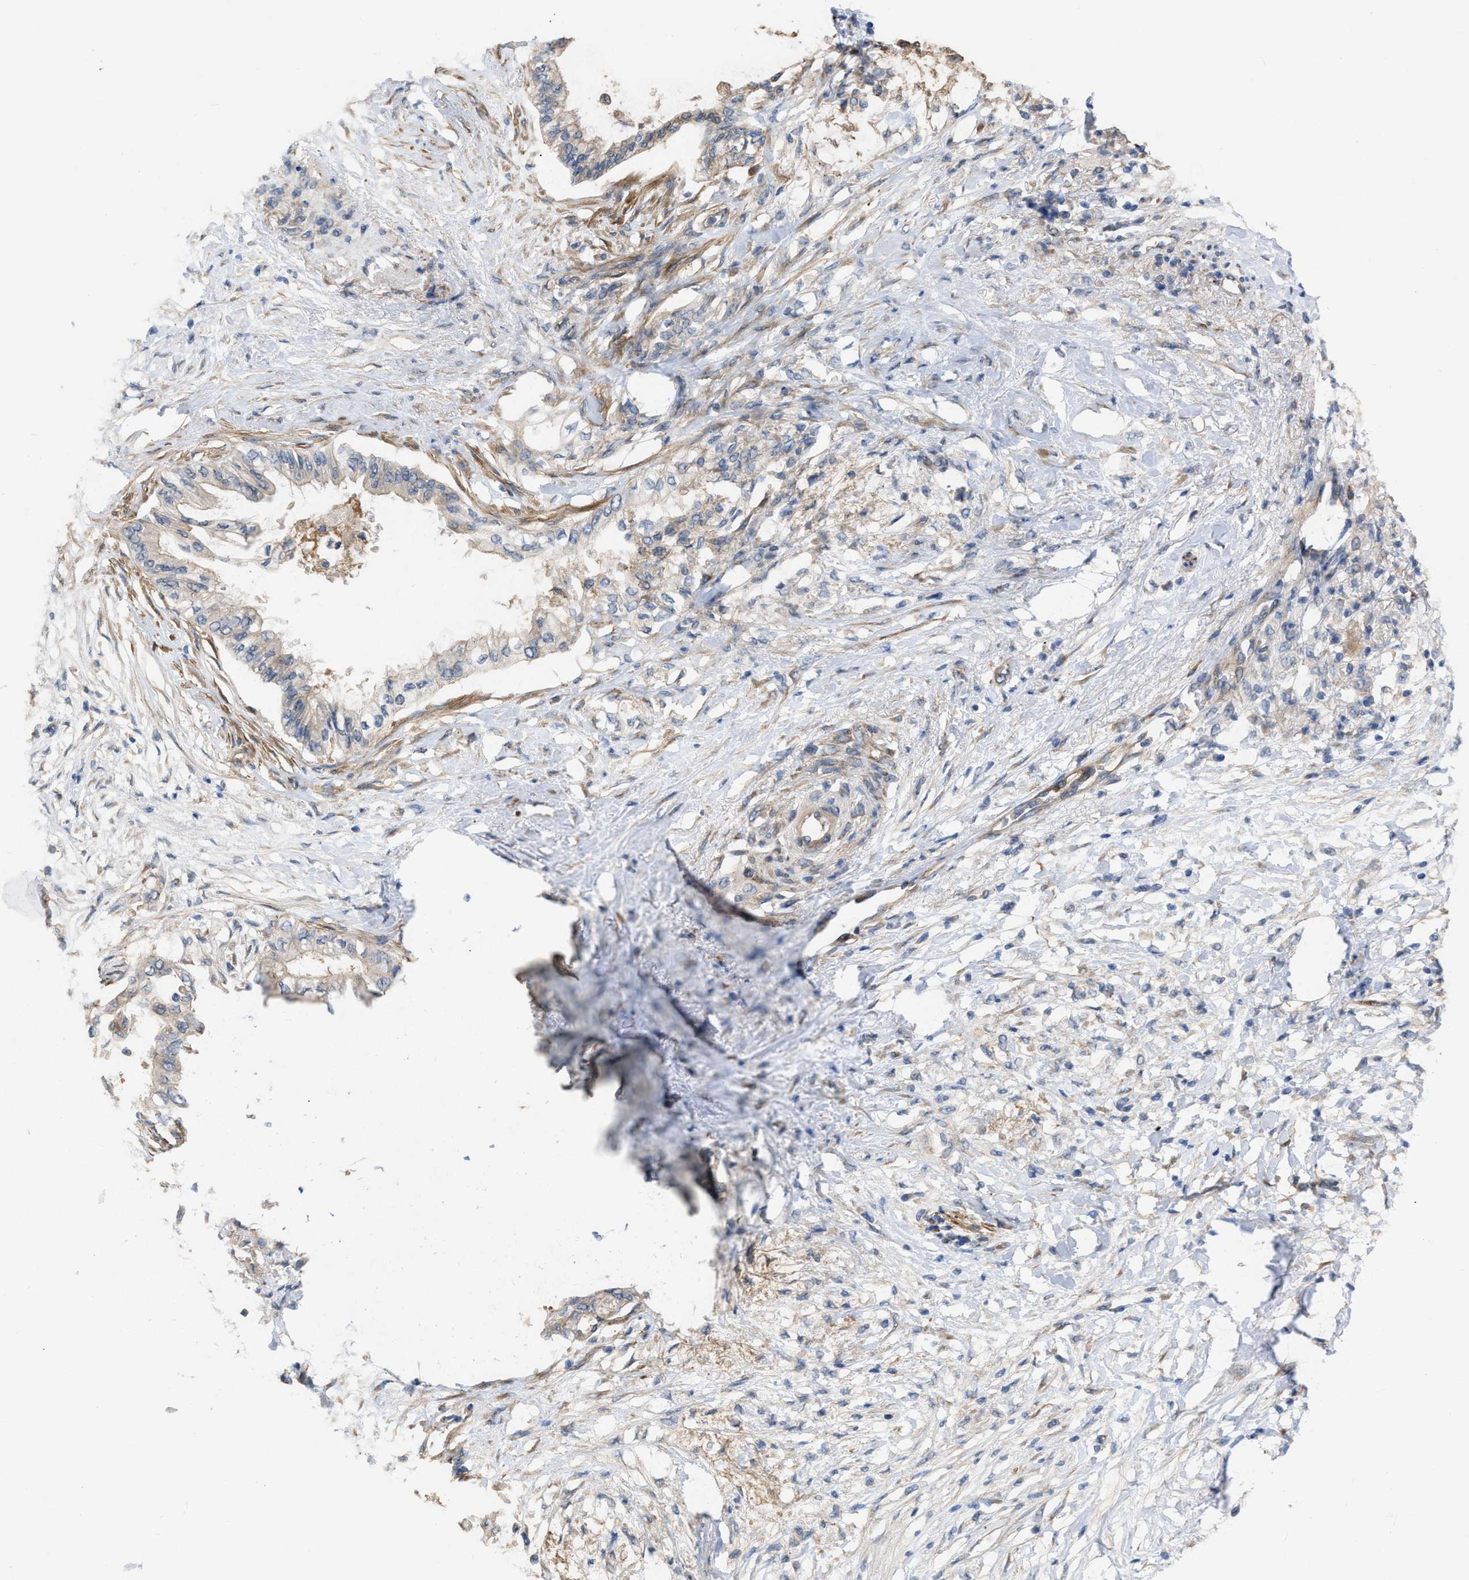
{"staining": {"intensity": "weak", "quantity": "25%-75%", "location": "cytoplasmic/membranous"}, "tissue": "pancreatic cancer", "cell_type": "Tumor cells", "image_type": "cancer", "snomed": [{"axis": "morphology", "description": "Normal tissue, NOS"}, {"axis": "morphology", "description": "Adenocarcinoma, NOS"}, {"axis": "topography", "description": "Pancreas"}, {"axis": "topography", "description": "Duodenum"}], "caption": "About 25%-75% of tumor cells in pancreatic adenocarcinoma exhibit weak cytoplasmic/membranous protein positivity as visualized by brown immunohistochemical staining.", "gene": "SLC4A11", "patient": {"sex": "female", "age": 60}}